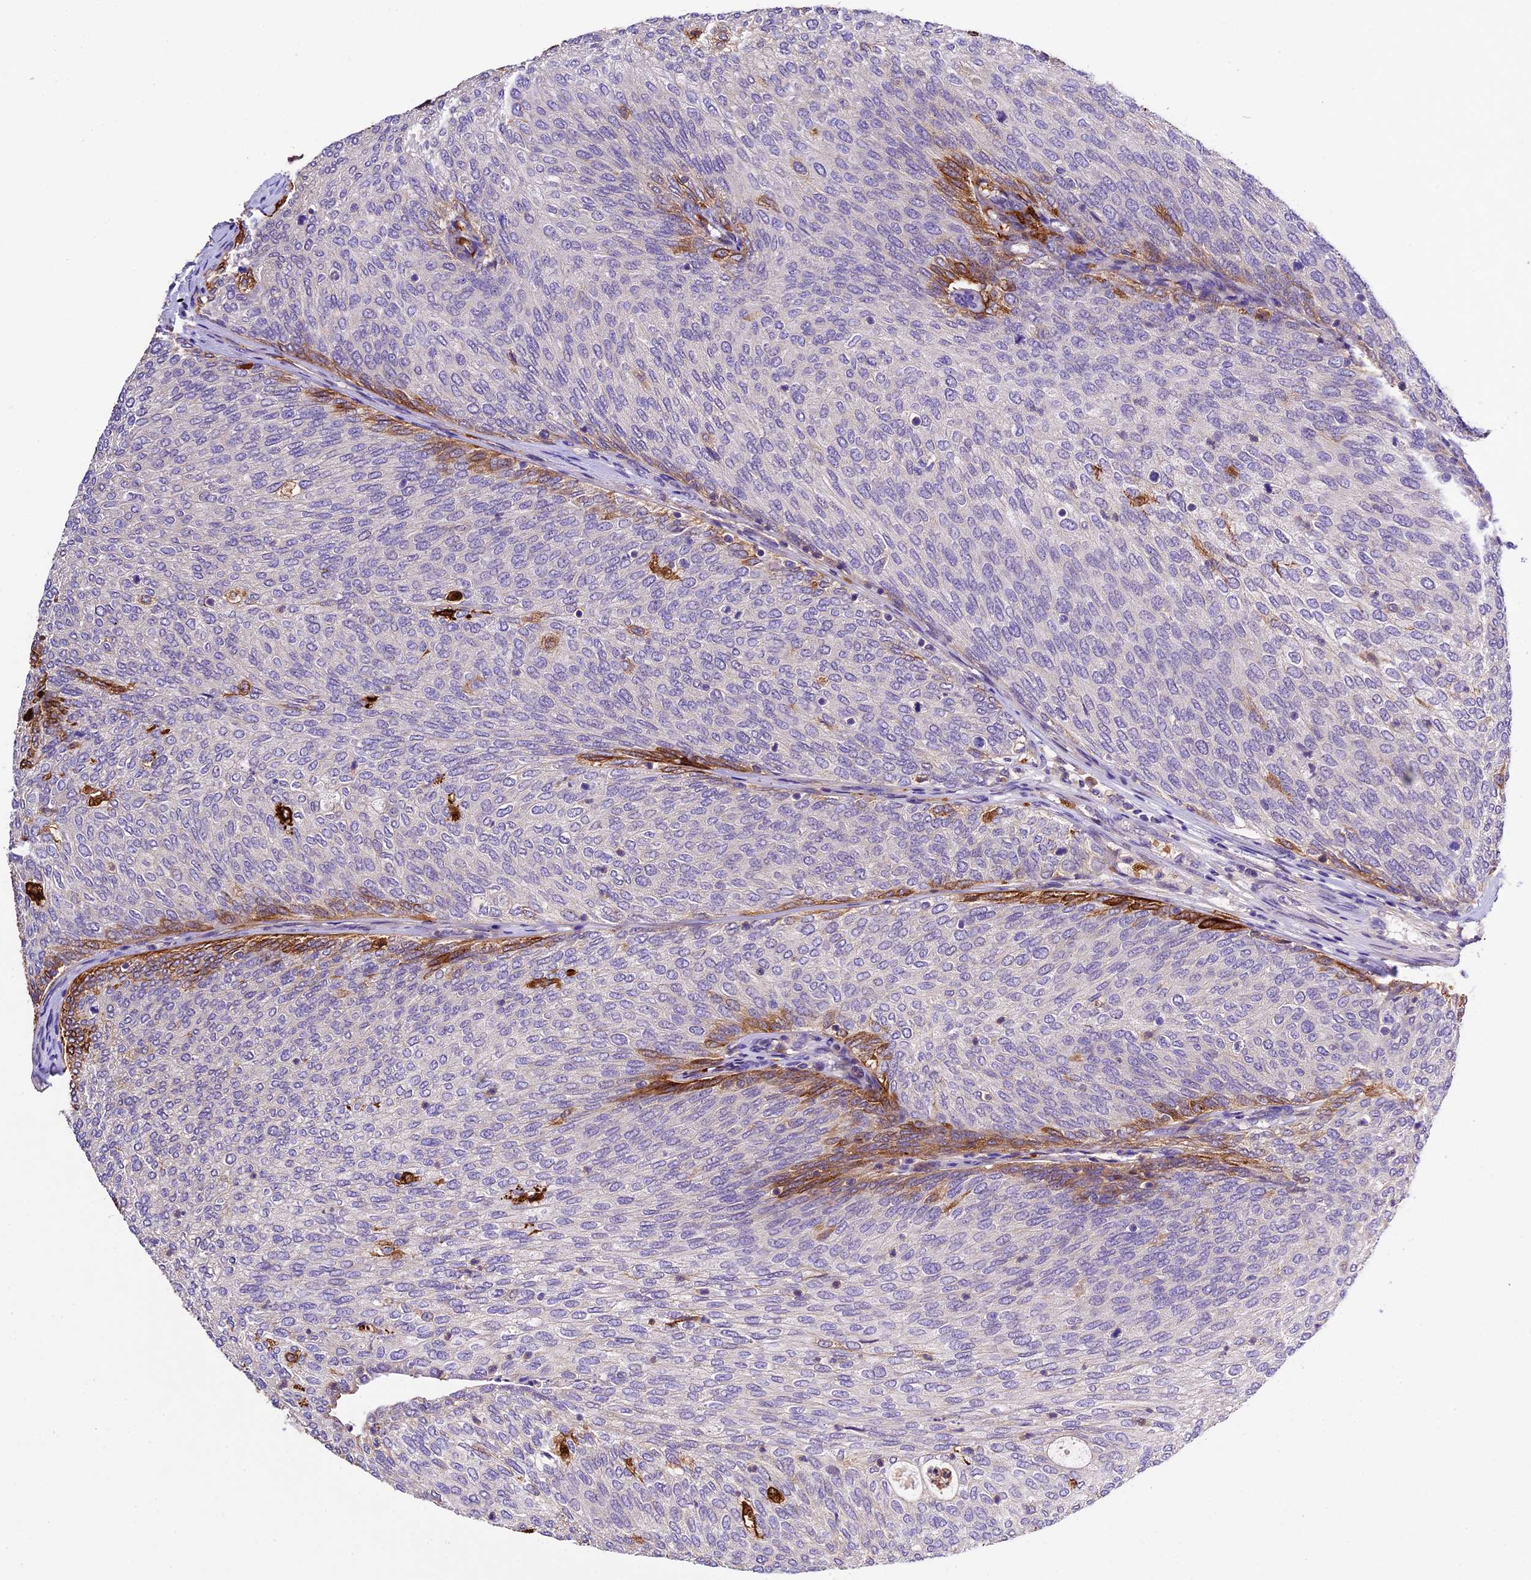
{"staining": {"intensity": "moderate", "quantity": "<25%", "location": "cytoplasmic/membranous"}, "tissue": "urothelial cancer", "cell_type": "Tumor cells", "image_type": "cancer", "snomed": [{"axis": "morphology", "description": "Urothelial carcinoma, Low grade"}, {"axis": "topography", "description": "Urinary bladder"}], "caption": "A brown stain highlights moderate cytoplasmic/membranous positivity of a protein in urothelial carcinoma (low-grade) tumor cells.", "gene": "CILP2", "patient": {"sex": "female", "age": 79}}